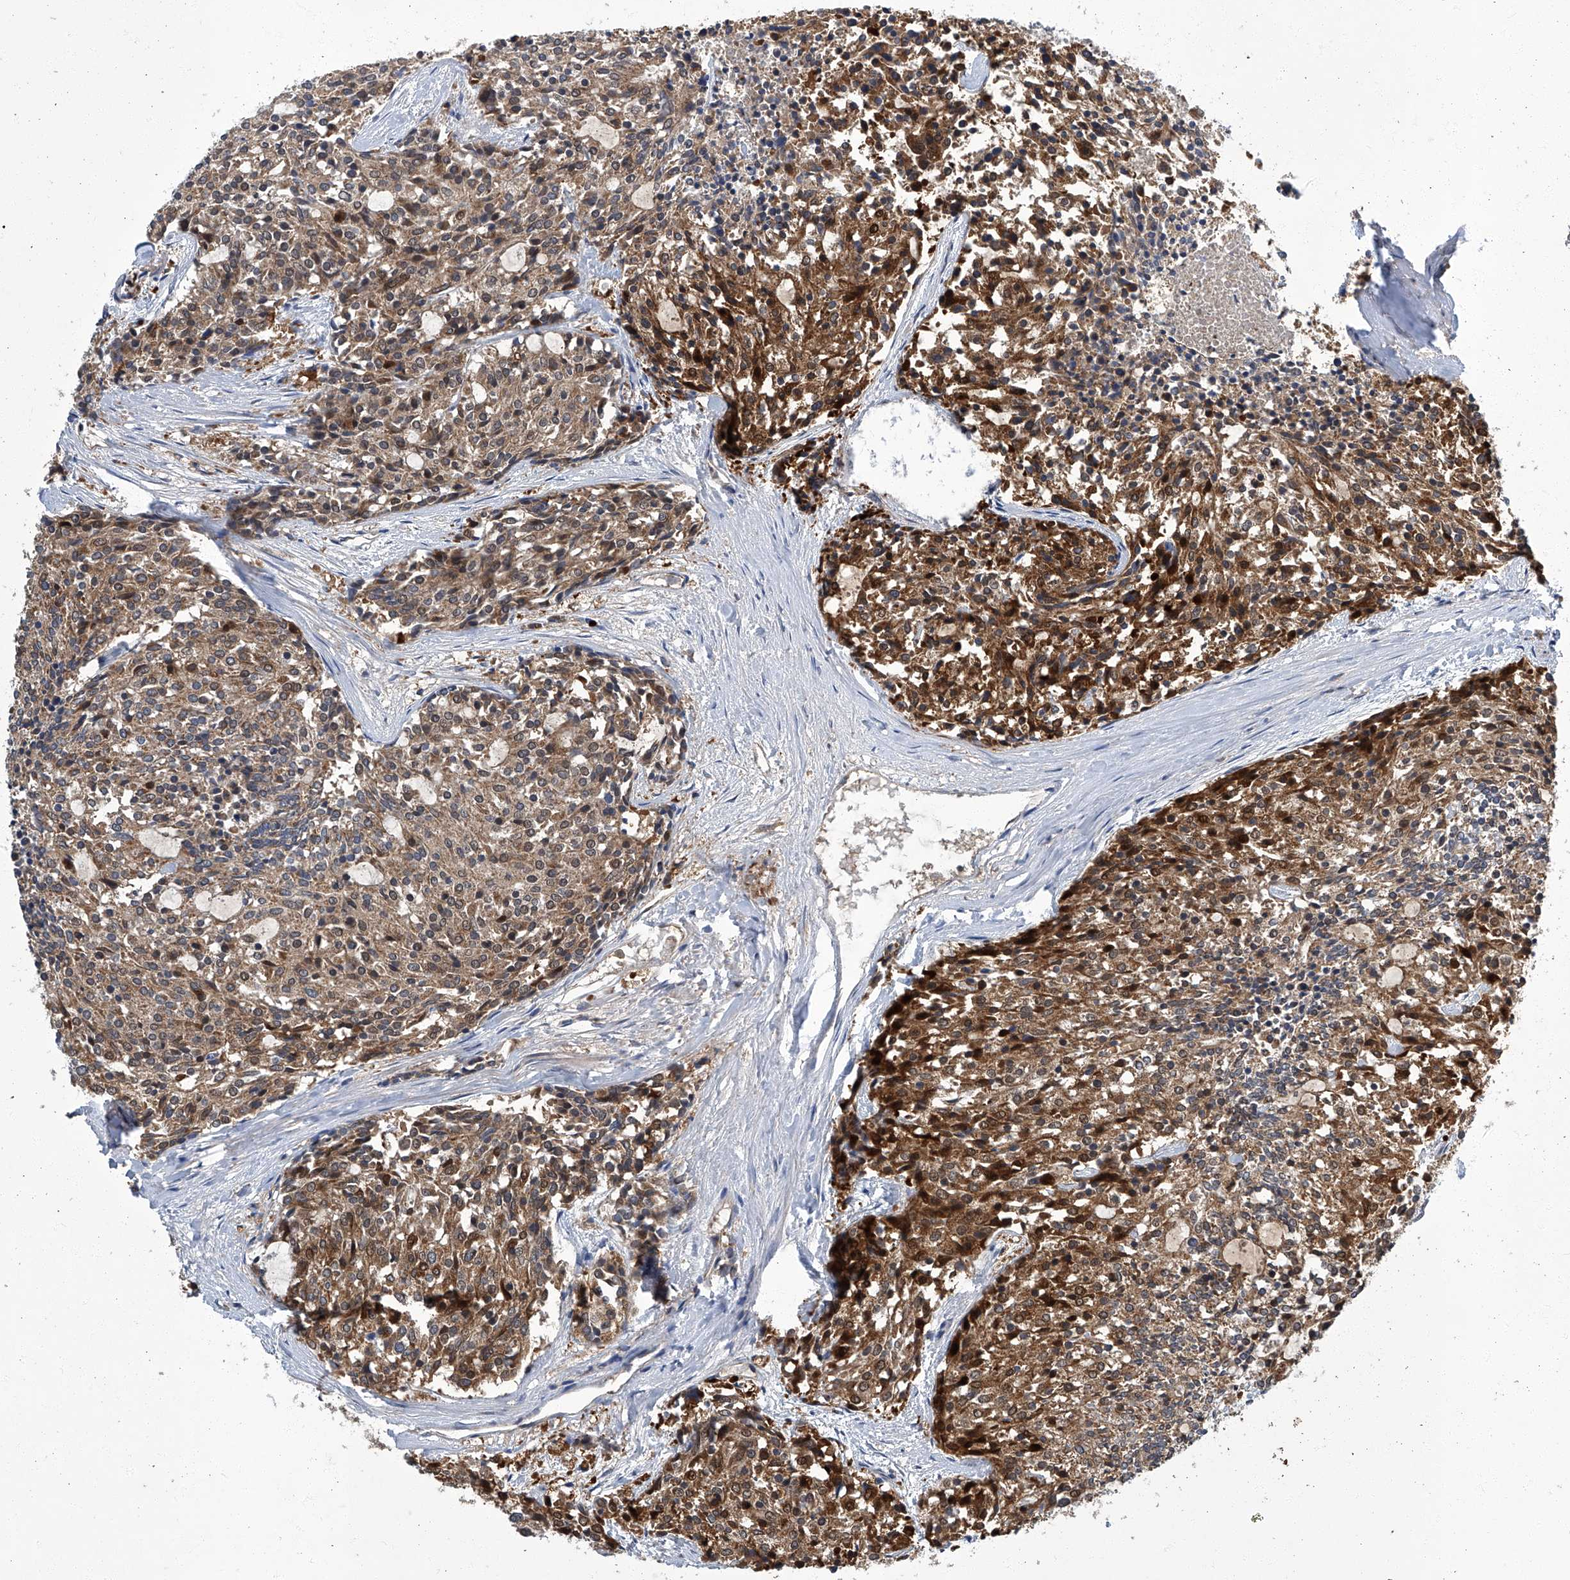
{"staining": {"intensity": "moderate", "quantity": ">75%", "location": "cytoplasmic/membranous"}, "tissue": "carcinoid", "cell_type": "Tumor cells", "image_type": "cancer", "snomed": [{"axis": "morphology", "description": "Carcinoid, malignant, NOS"}, {"axis": "topography", "description": "Pancreas"}], "caption": "Carcinoid stained with immunohistochemistry (IHC) displays moderate cytoplasmic/membranous expression in about >75% of tumor cells.", "gene": "TNFRSF13B", "patient": {"sex": "female", "age": 54}}